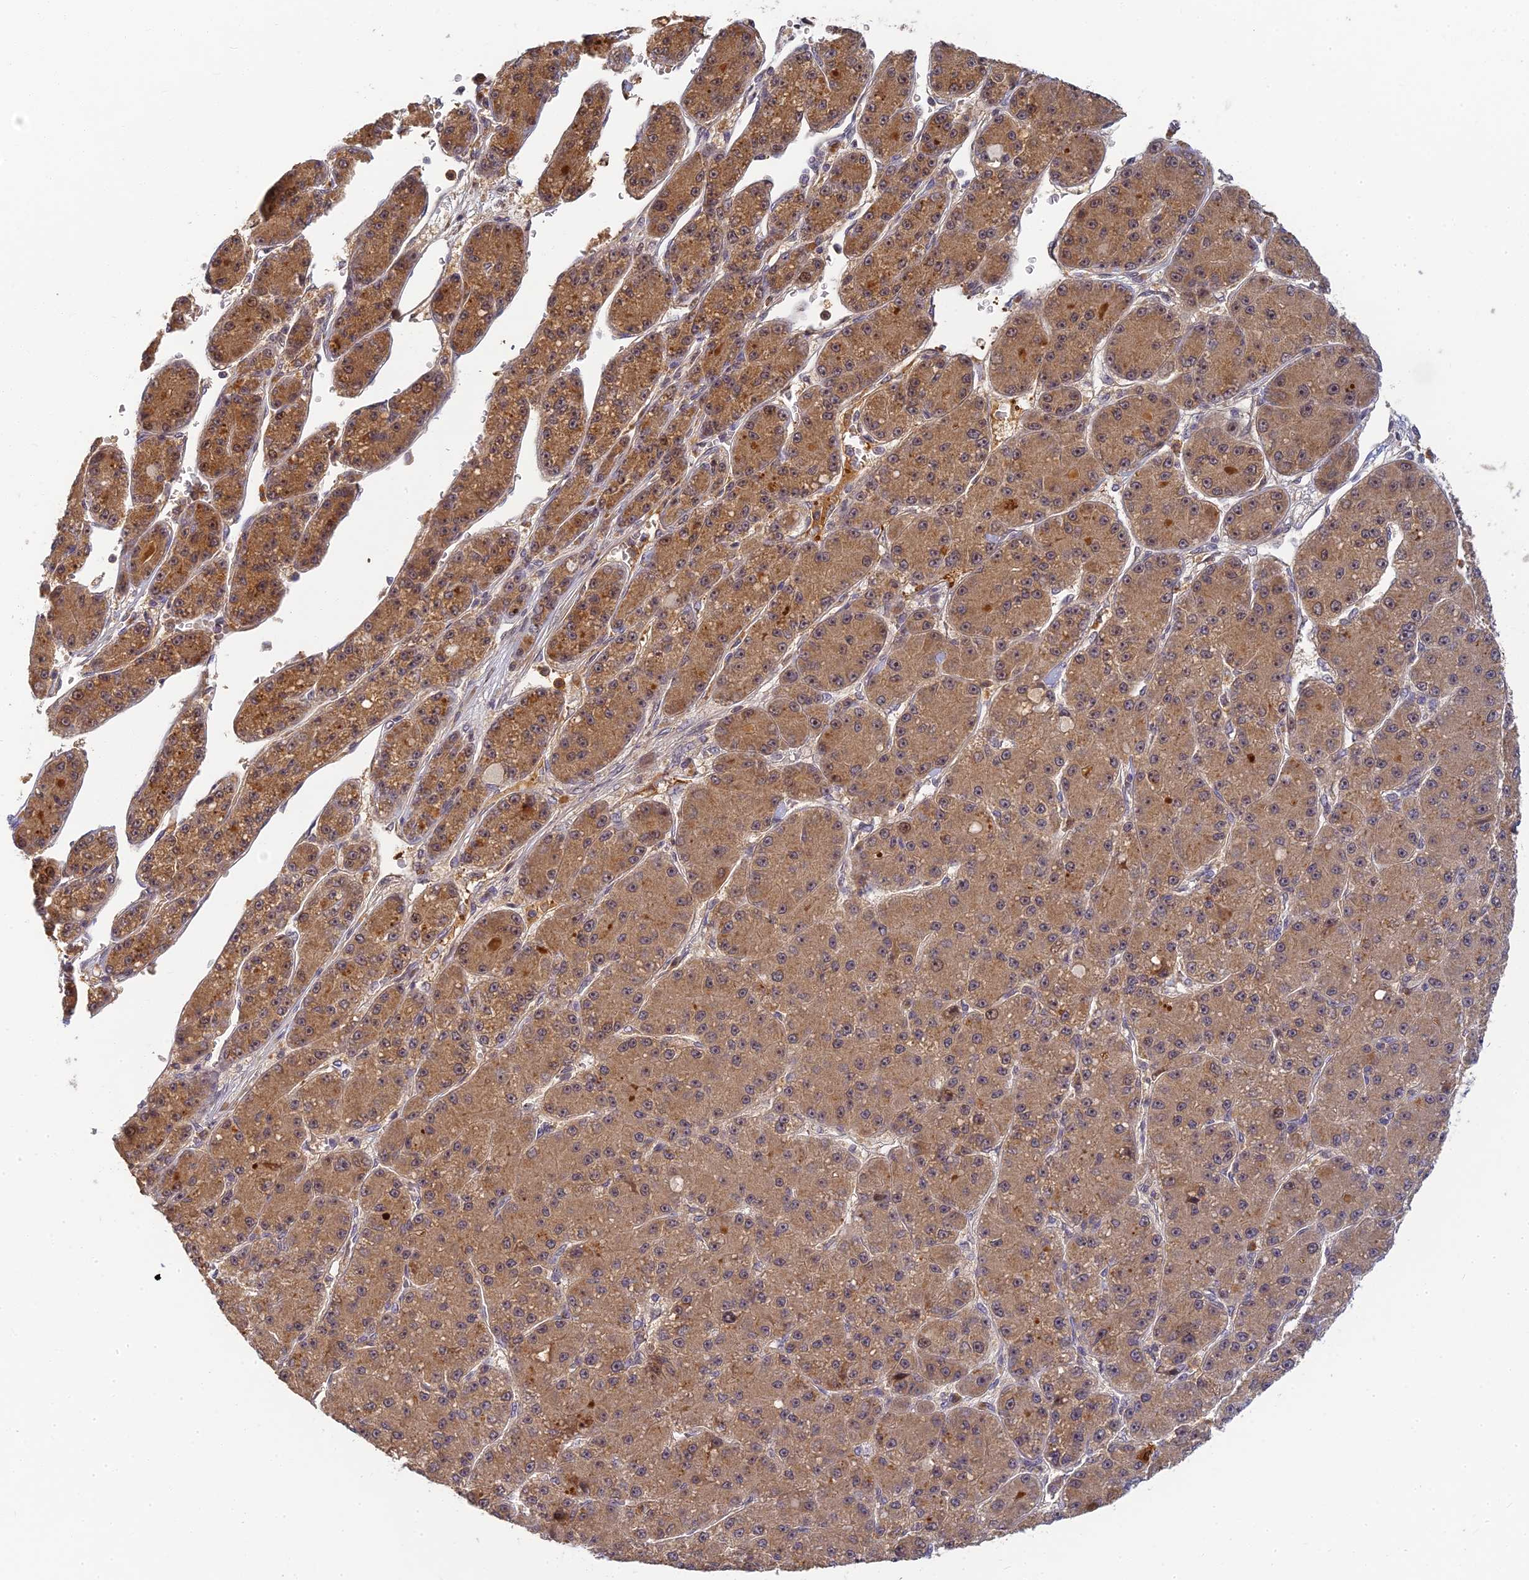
{"staining": {"intensity": "moderate", "quantity": ">75%", "location": "cytoplasmic/membranous"}, "tissue": "liver cancer", "cell_type": "Tumor cells", "image_type": "cancer", "snomed": [{"axis": "morphology", "description": "Carcinoma, Hepatocellular, NOS"}, {"axis": "topography", "description": "Liver"}], "caption": "A photomicrograph showing moderate cytoplasmic/membranous positivity in approximately >75% of tumor cells in liver cancer (hepatocellular carcinoma), as visualized by brown immunohistochemical staining.", "gene": "RGL3", "patient": {"sex": "male", "age": 67}}